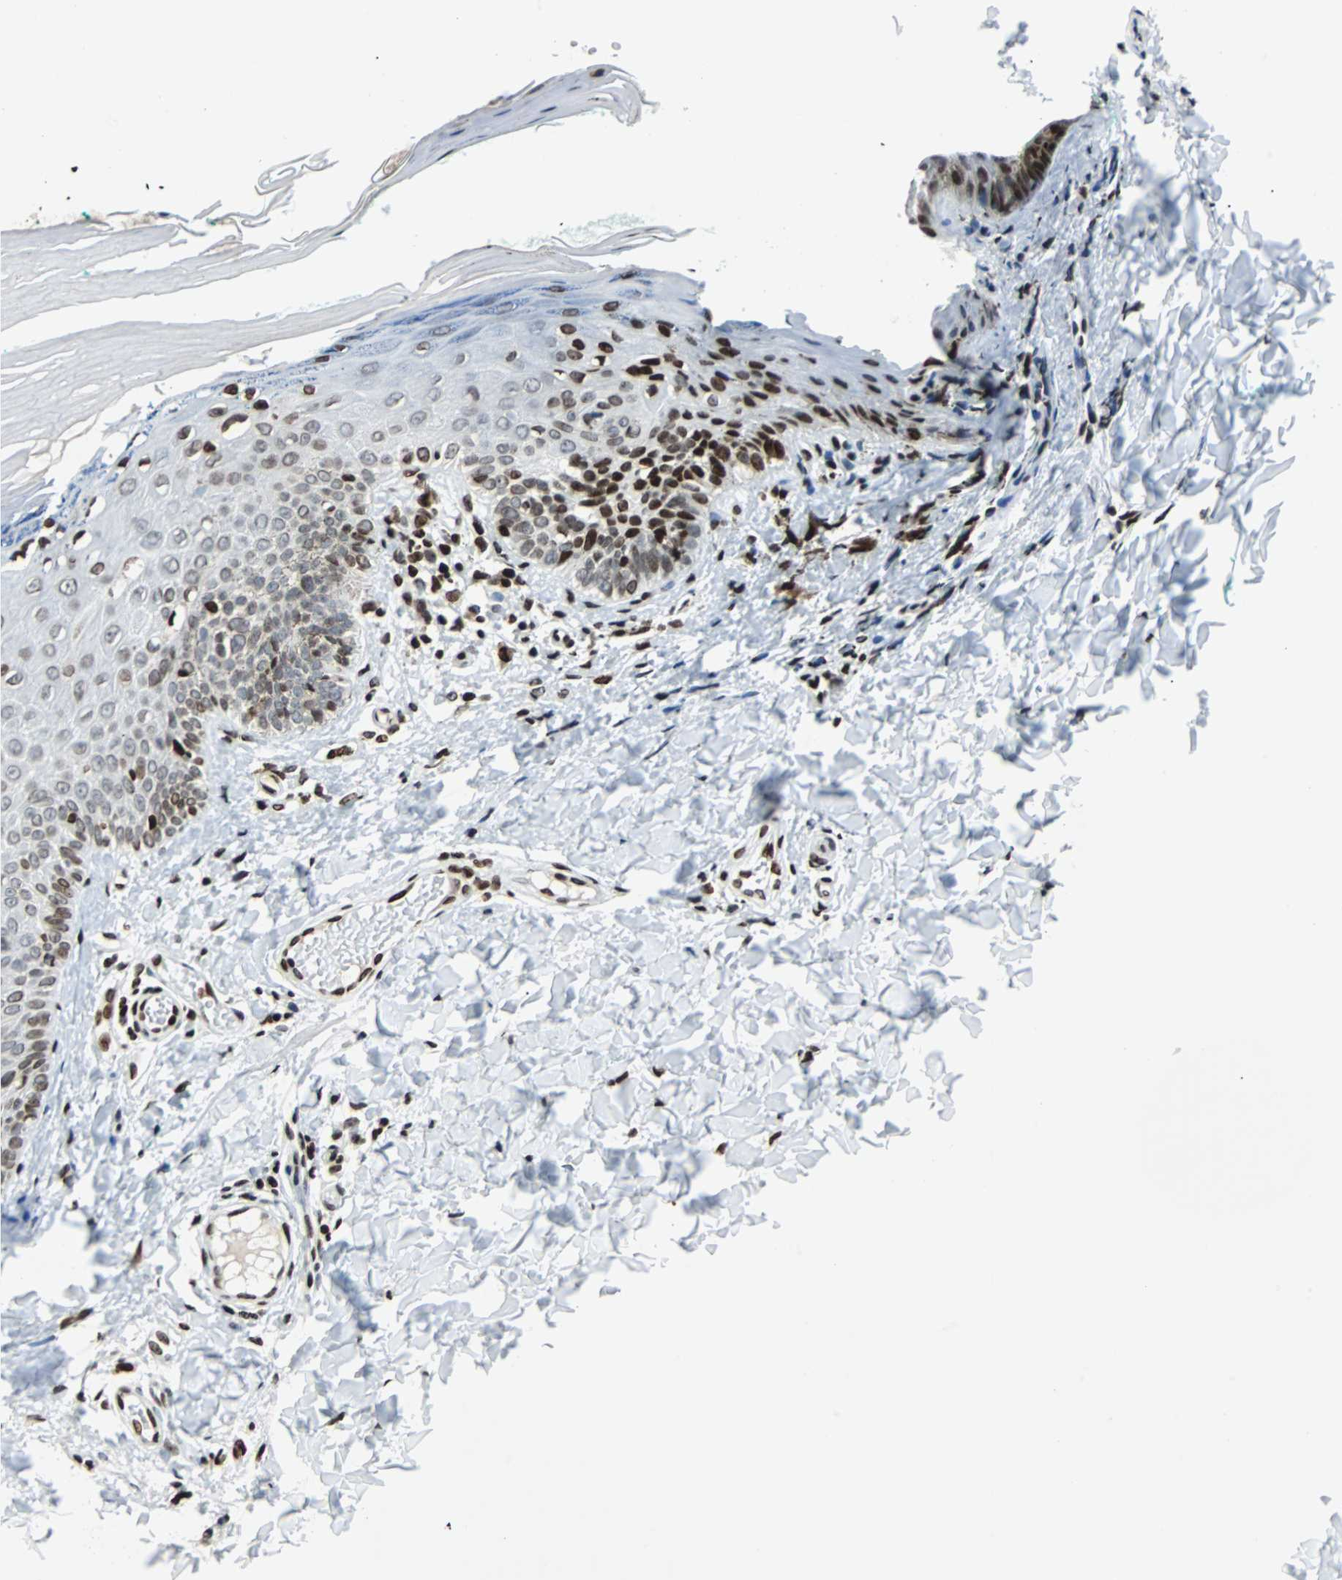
{"staining": {"intensity": "moderate", "quantity": ">75%", "location": "nuclear"}, "tissue": "skin", "cell_type": "Fibroblasts", "image_type": "normal", "snomed": [{"axis": "morphology", "description": "Normal tissue, NOS"}, {"axis": "topography", "description": "Skin"}], "caption": "Immunohistochemistry (IHC) of normal human skin shows medium levels of moderate nuclear expression in approximately >75% of fibroblasts. (DAB IHC with brightfield microscopy, high magnification).", "gene": "ZNF131", "patient": {"sex": "male", "age": 26}}